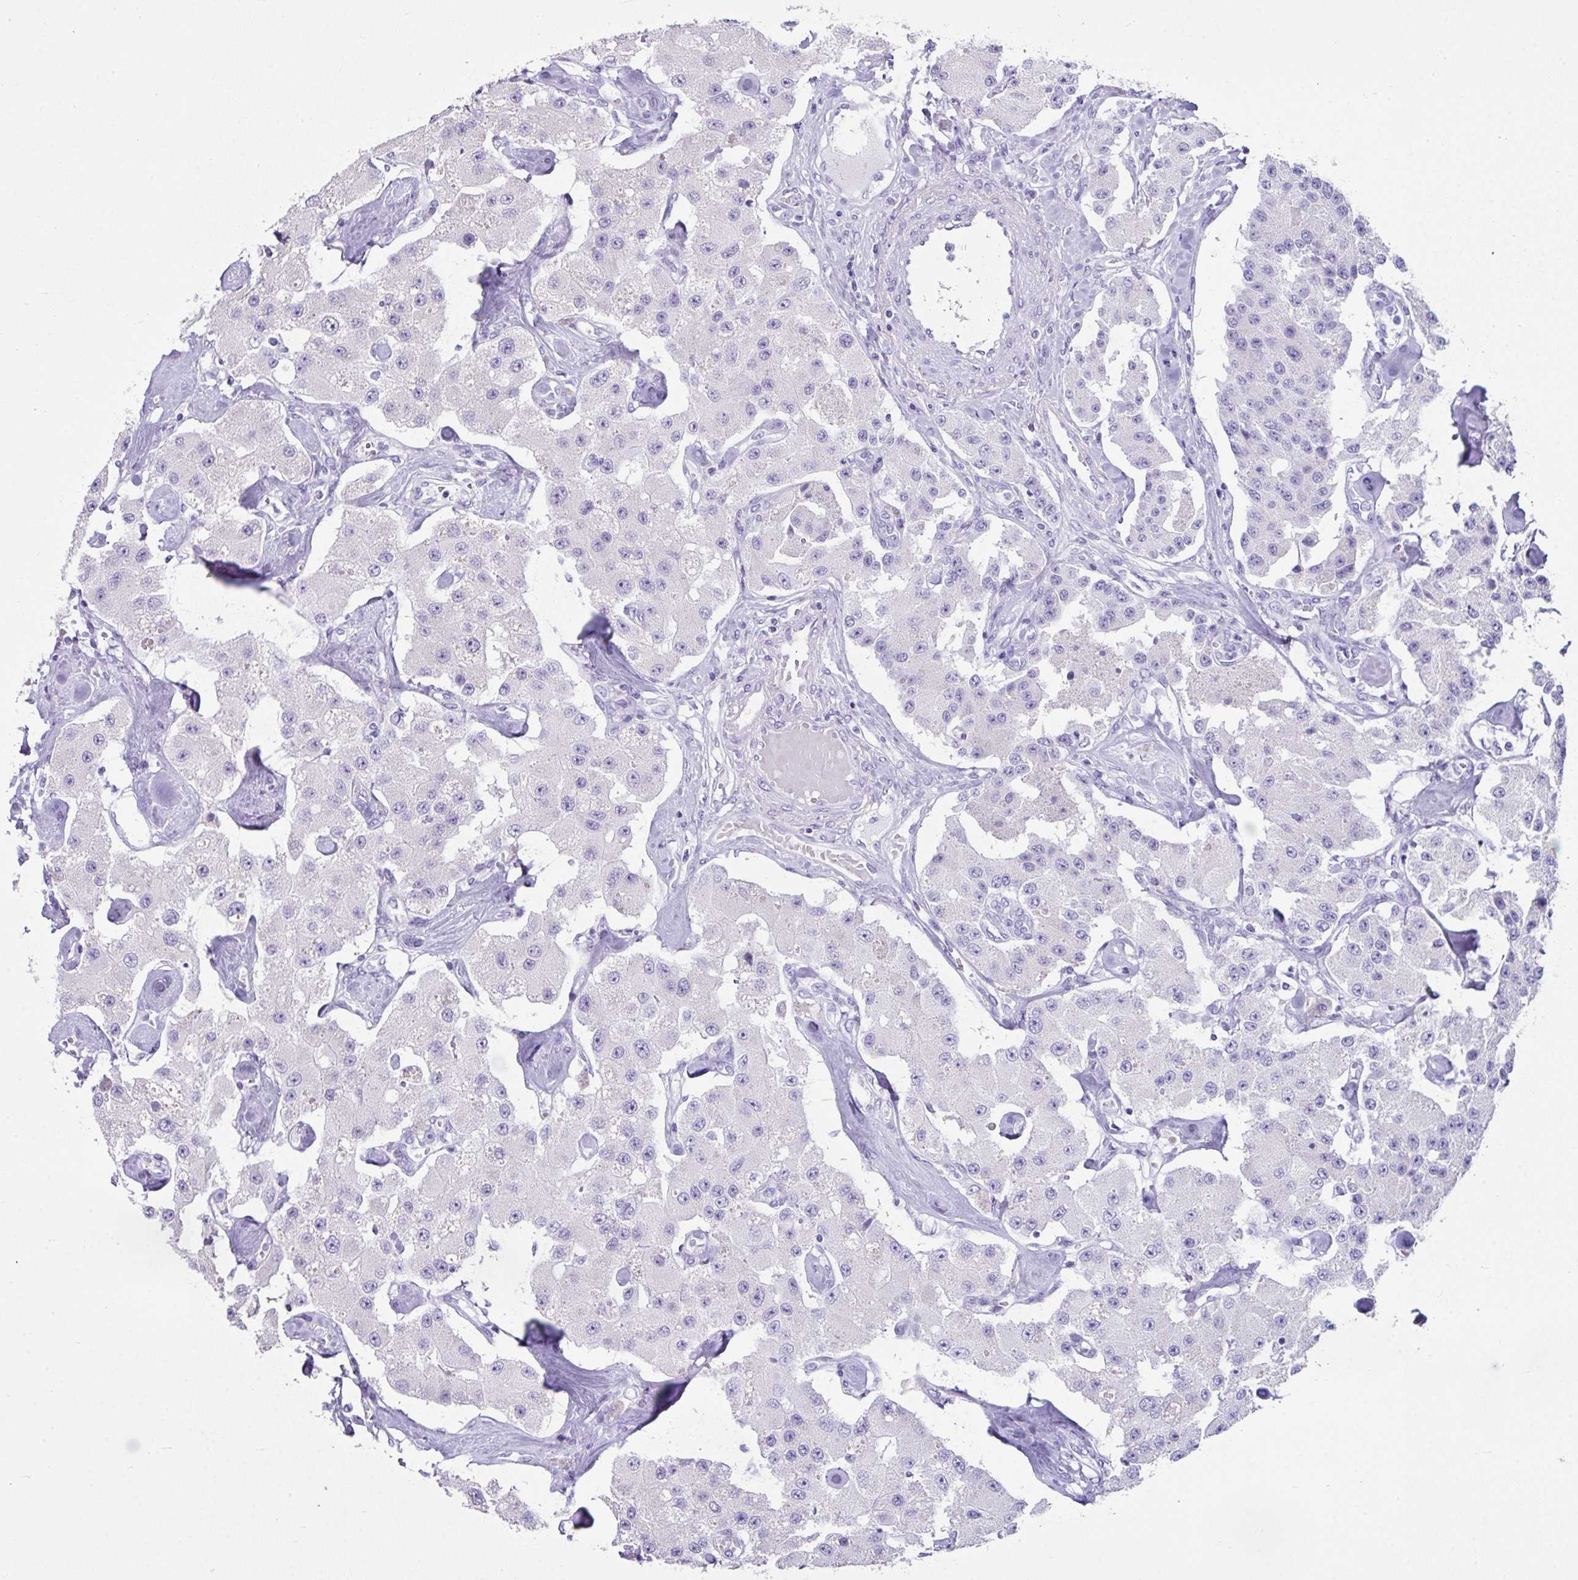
{"staining": {"intensity": "negative", "quantity": "none", "location": "none"}, "tissue": "carcinoid", "cell_type": "Tumor cells", "image_type": "cancer", "snomed": [{"axis": "morphology", "description": "Carcinoid, malignant, NOS"}, {"axis": "topography", "description": "Pancreas"}], "caption": "IHC image of neoplastic tissue: human carcinoid stained with DAB reveals no significant protein positivity in tumor cells. The staining is performed using DAB brown chromogen with nuclei counter-stained in using hematoxylin.", "gene": "LGALS4", "patient": {"sex": "male", "age": 41}}